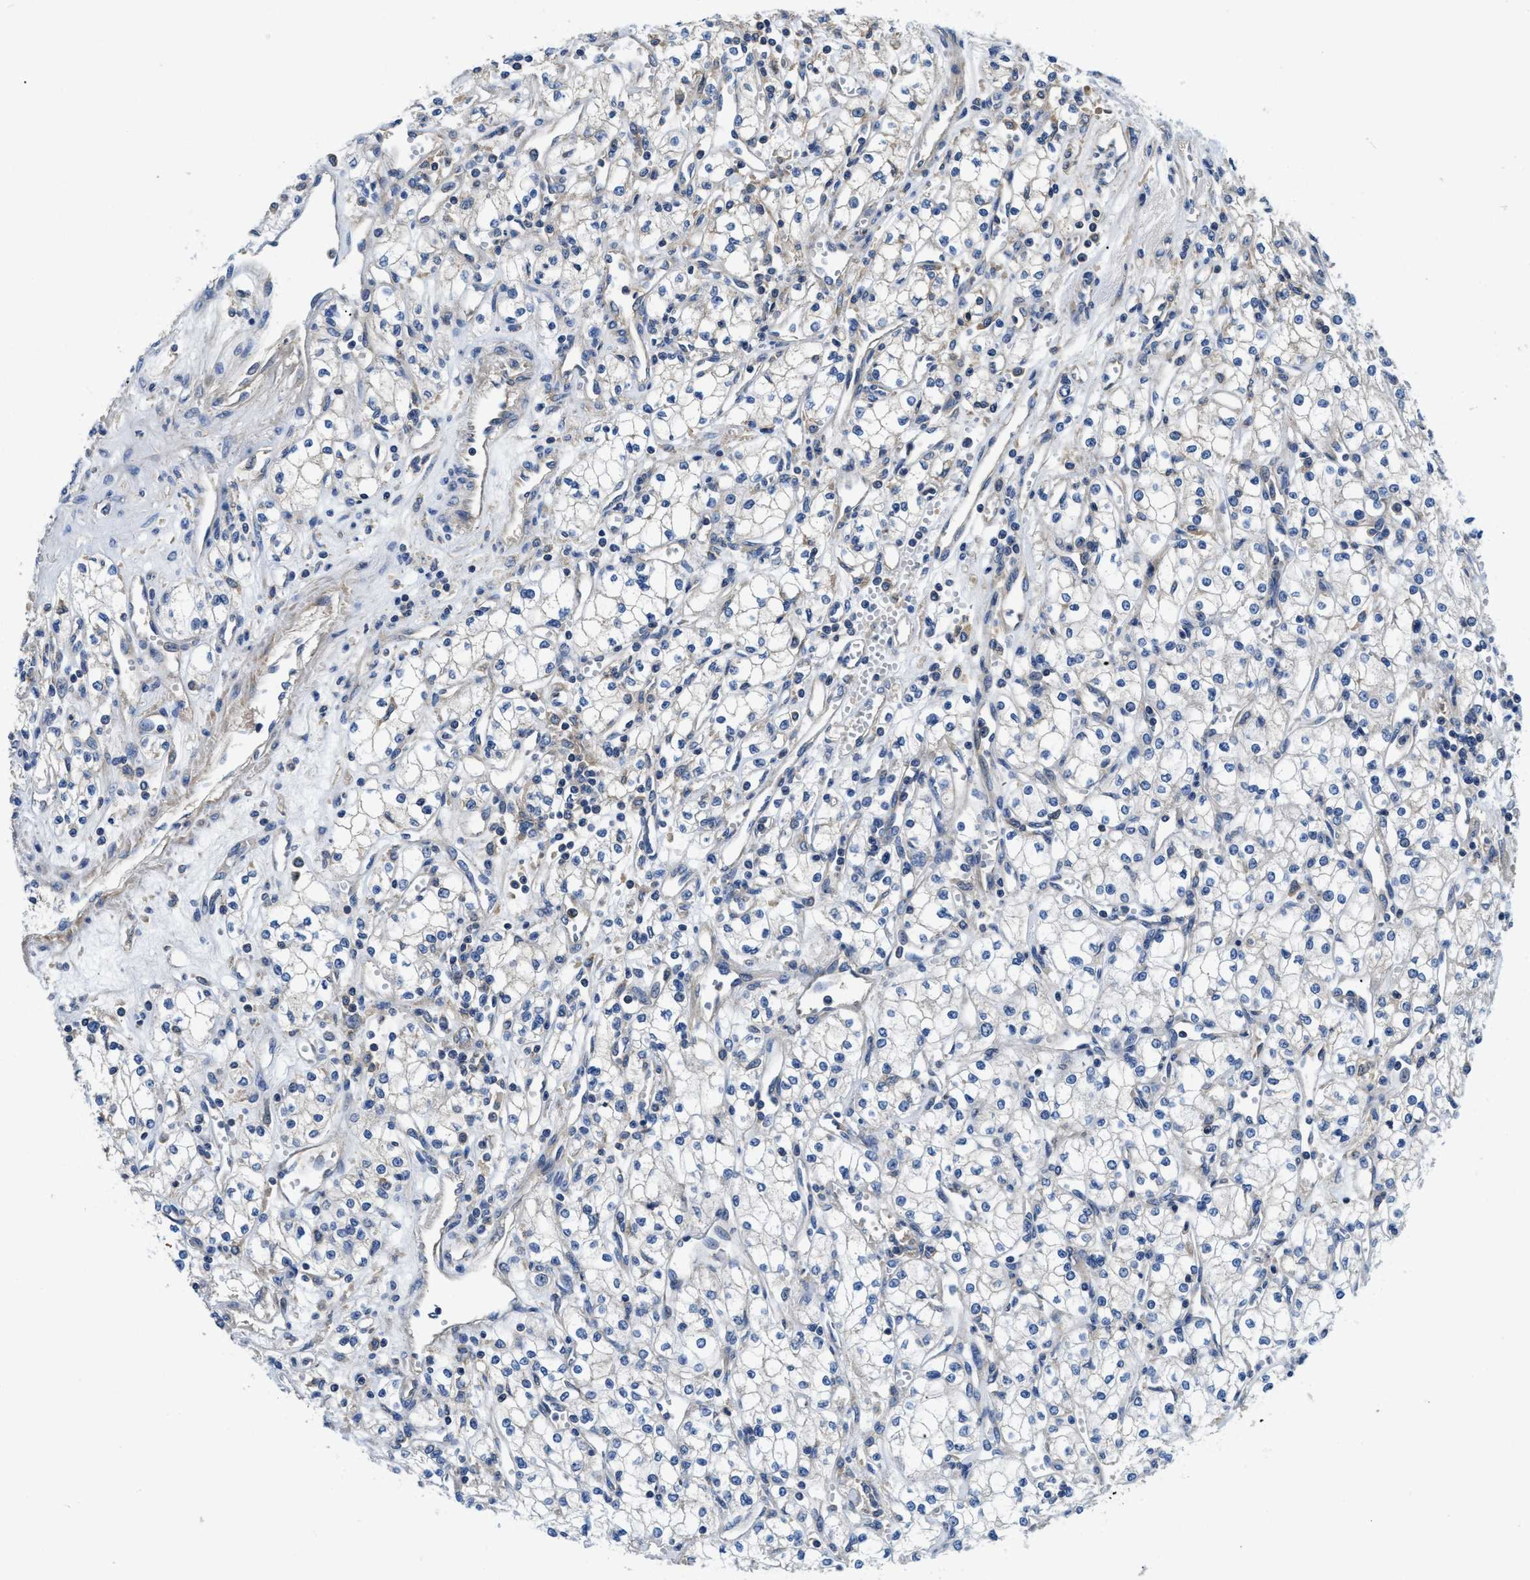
{"staining": {"intensity": "negative", "quantity": "none", "location": "none"}, "tissue": "renal cancer", "cell_type": "Tumor cells", "image_type": "cancer", "snomed": [{"axis": "morphology", "description": "Adenocarcinoma, NOS"}, {"axis": "topography", "description": "Kidney"}], "caption": "Photomicrograph shows no significant protein expression in tumor cells of adenocarcinoma (renal).", "gene": "STAT2", "patient": {"sex": "male", "age": 59}}